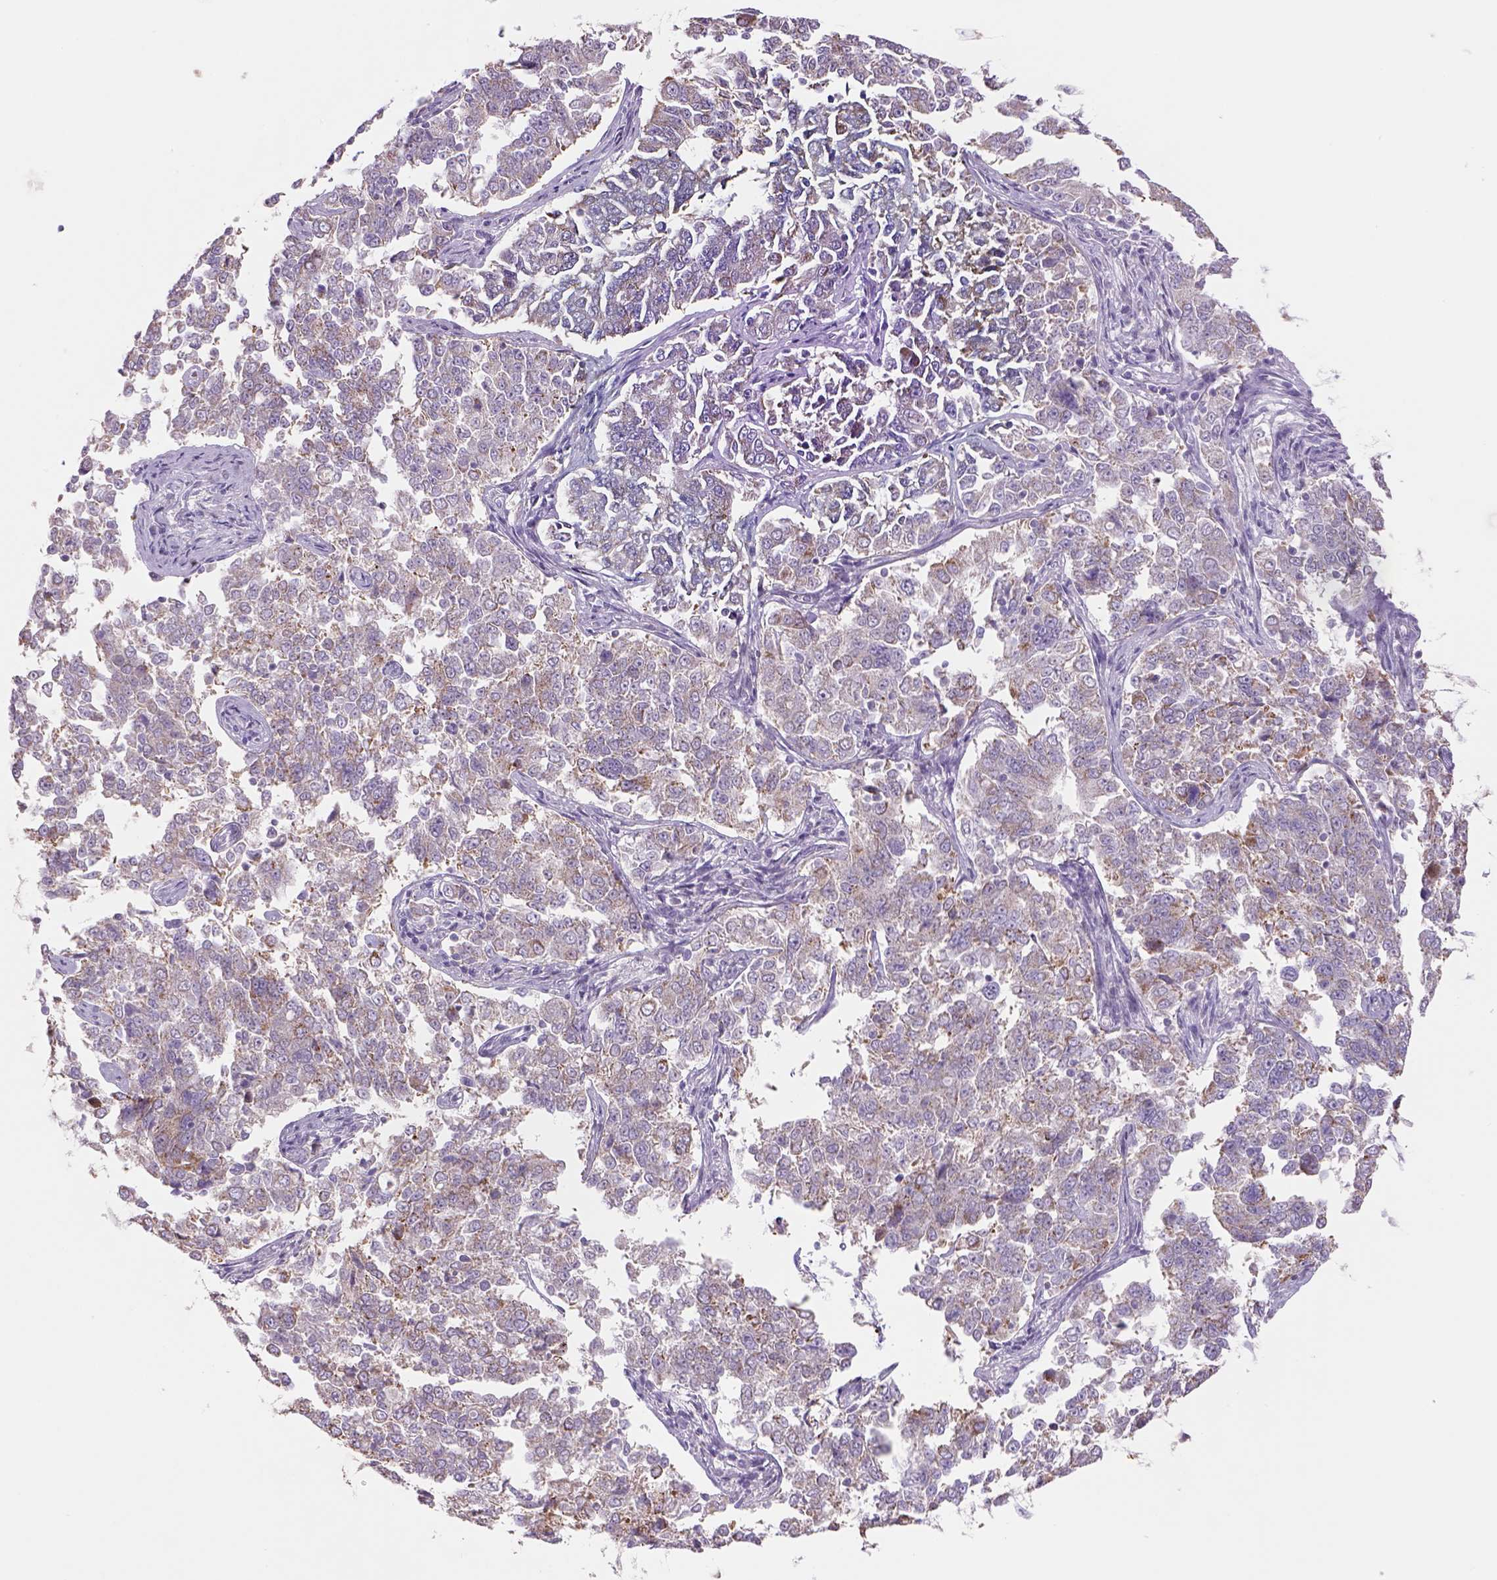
{"staining": {"intensity": "weak", "quantity": "25%-75%", "location": "cytoplasmic/membranous"}, "tissue": "endometrial cancer", "cell_type": "Tumor cells", "image_type": "cancer", "snomed": [{"axis": "morphology", "description": "Adenocarcinoma, NOS"}, {"axis": "topography", "description": "Endometrium"}], "caption": "Protein staining by immunohistochemistry (IHC) exhibits weak cytoplasmic/membranous staining in approximately 25%-75% of tumor cells in endometrial cancer (adenocarcinoma).", "gene": "ADGRV1", "patient": {"sex": "female", "age": 43}}